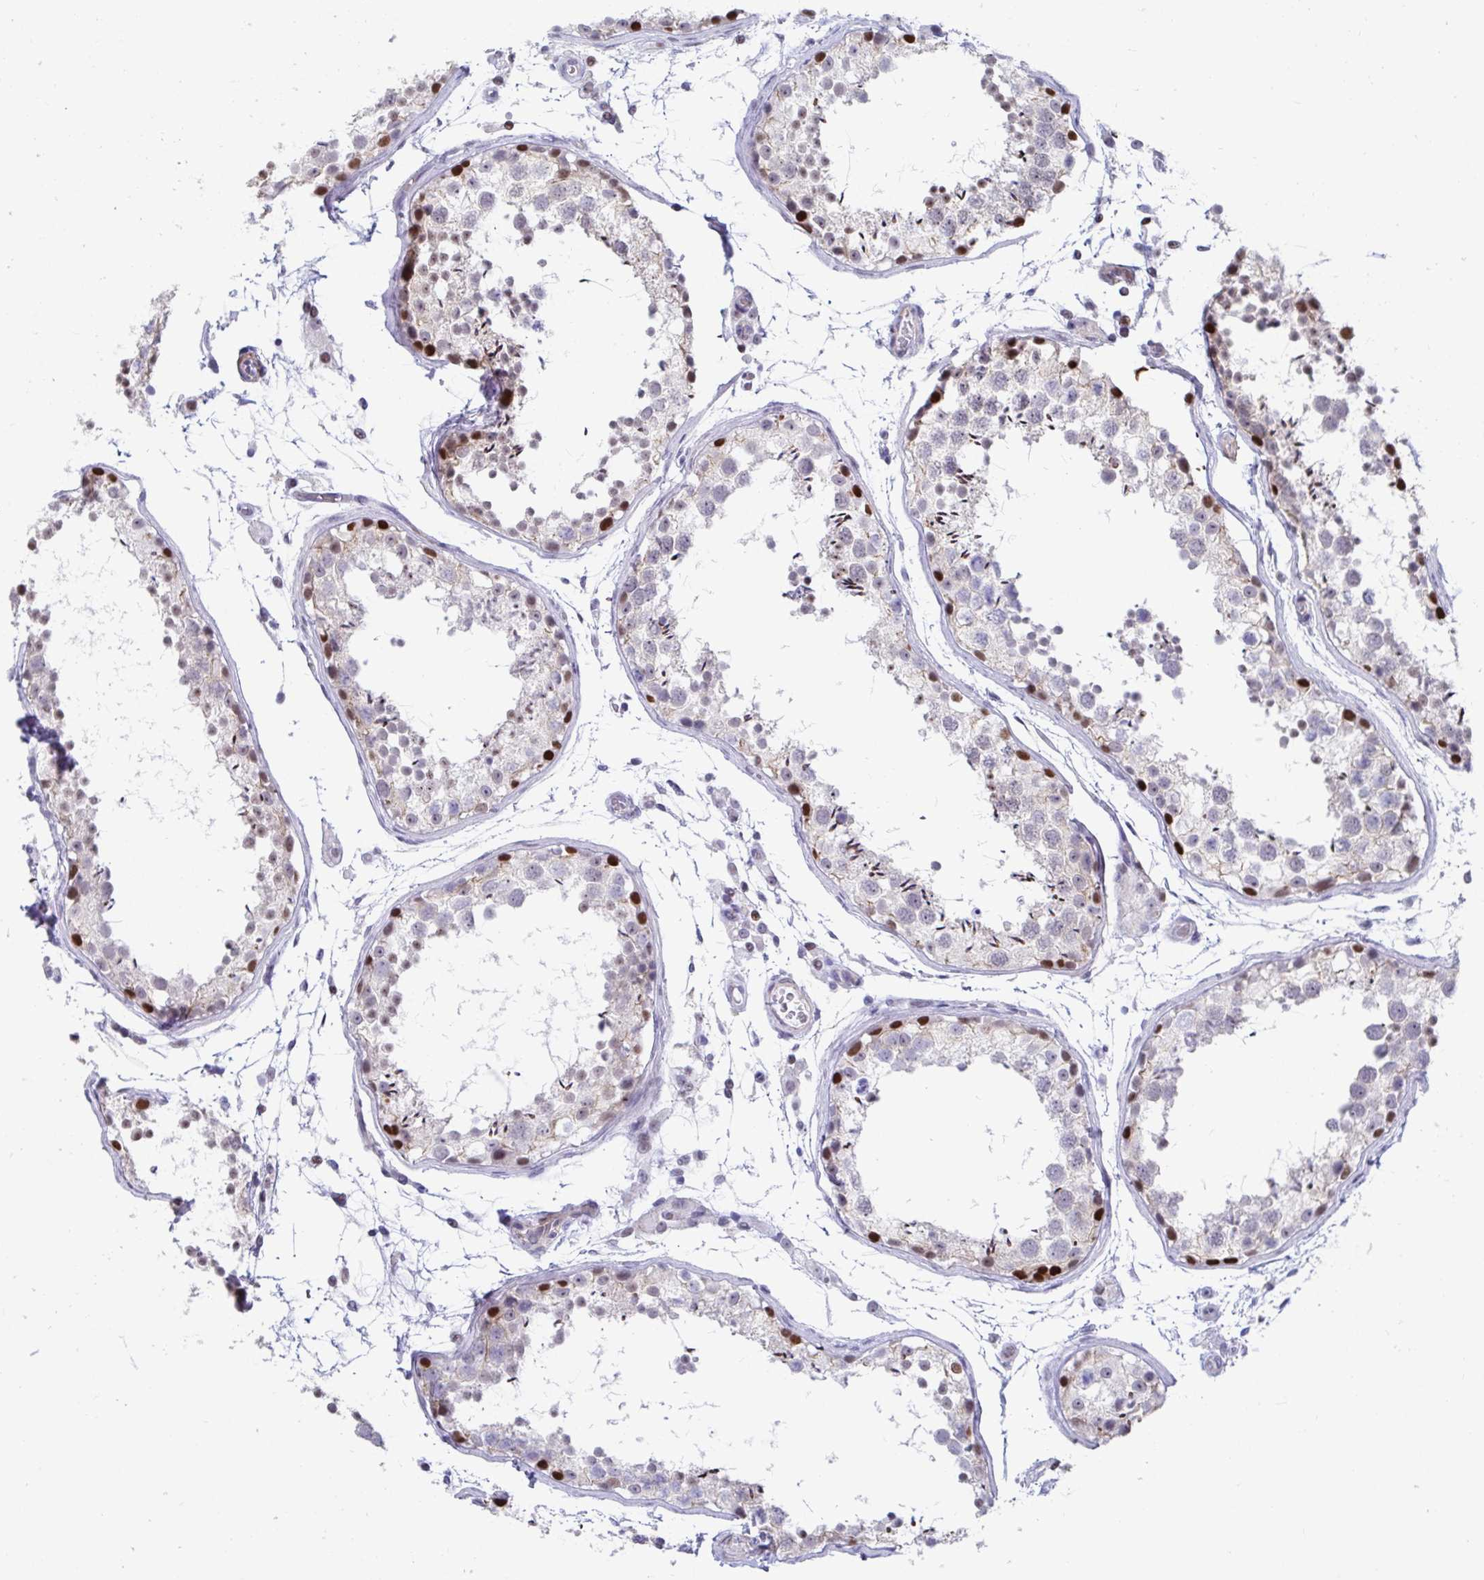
{"staining": {"intensity": "strong", "quantity": "<25%", "location": "nuclear"}, "tissue": "testis", "cell_type": "Cells in seminiferous ducts", "image_type": "normal", "snomed": [{"axis": "morphology", "description": "Normal tissue, NOS"}, {"axis": "topography", "description": "Testis"}], "caption": "An image showing strong nuclear staining in about <25% of cells in seminiferous ducts in normal testis, as visualized by brown immunohistochemical staining.", "gene": "WDR72", "patient": {"sex": "male", "age": 29}}